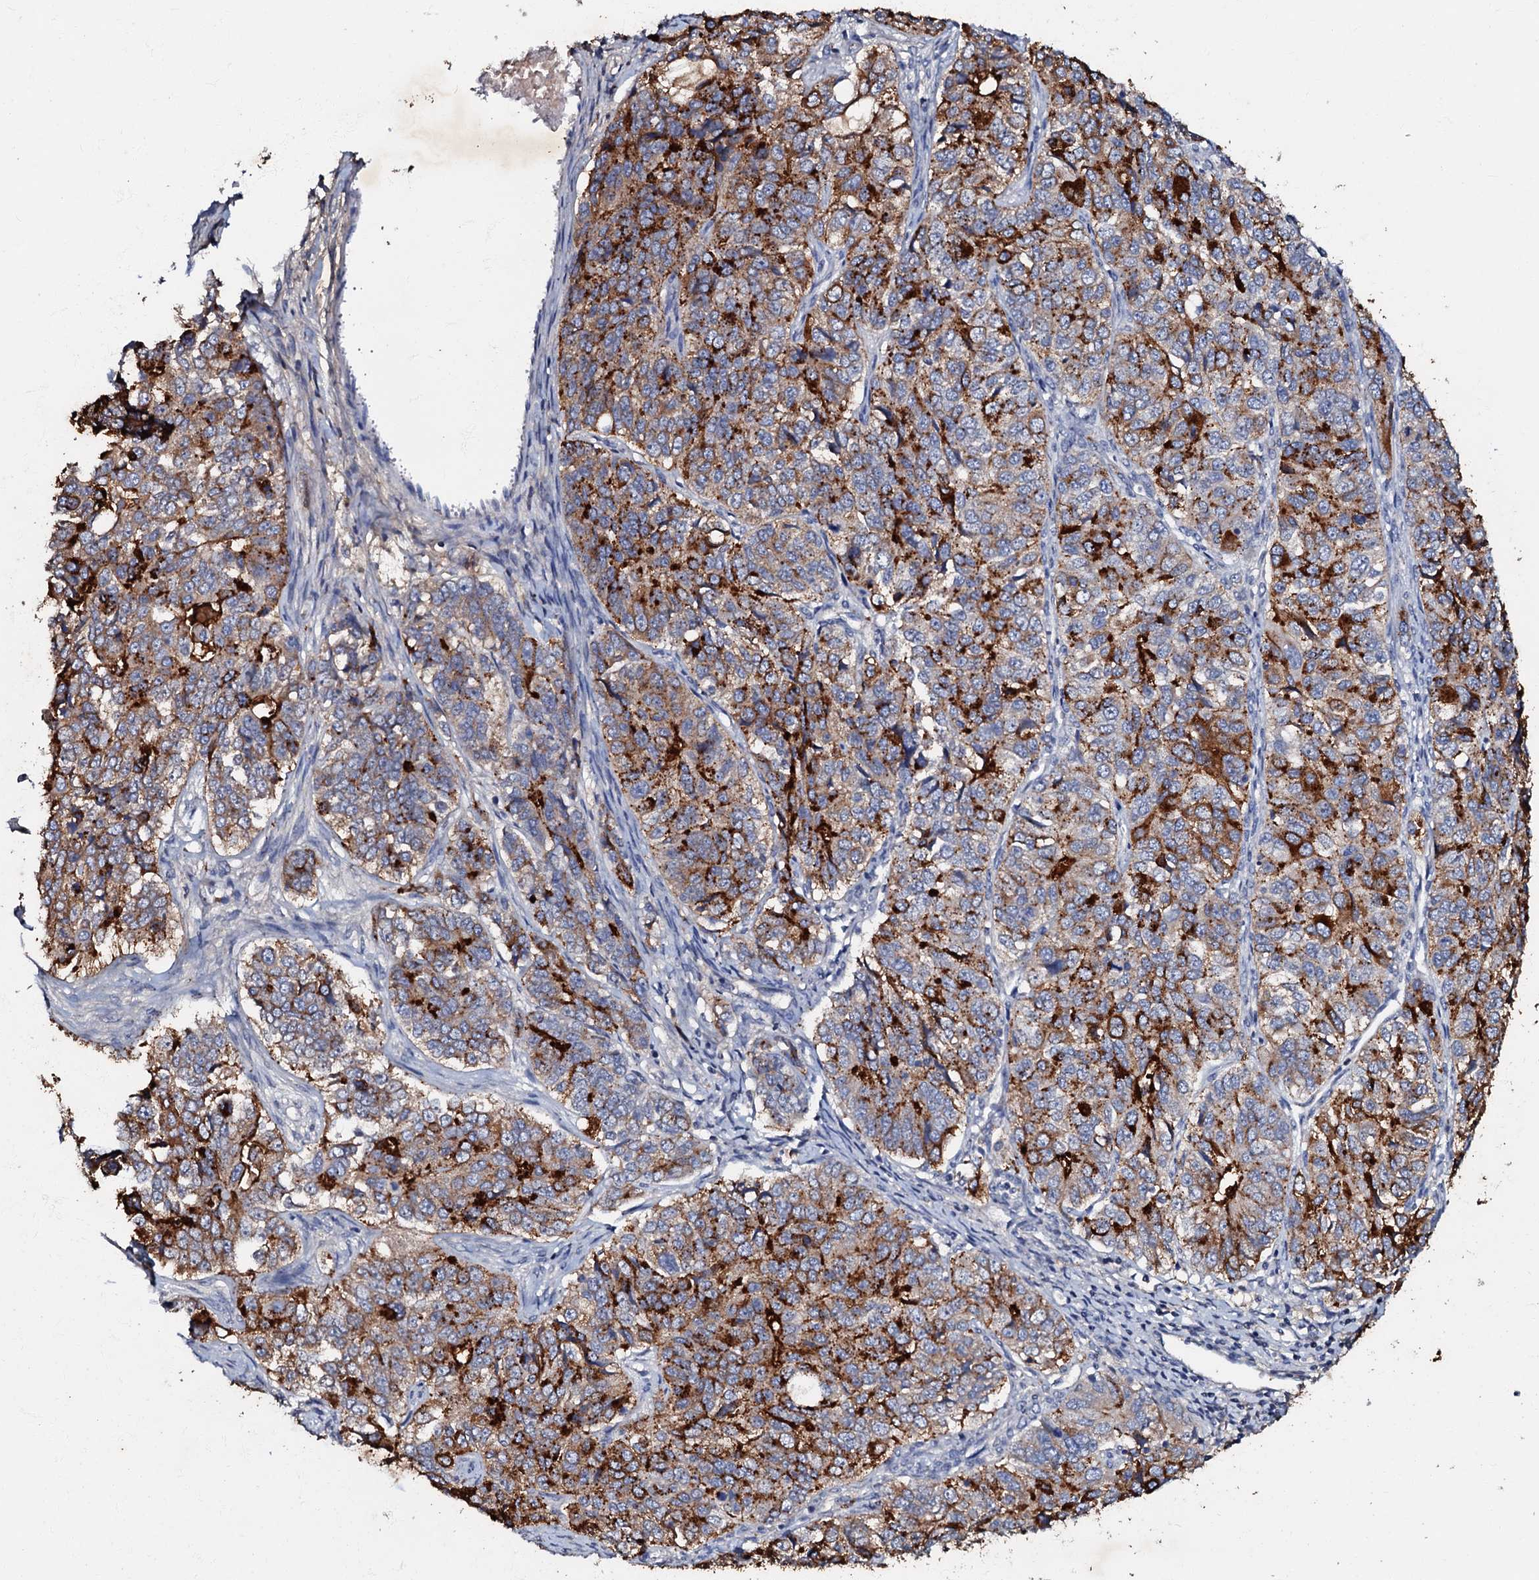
{"staining": {"intensity": "strong", "quantity": "25%-75%", "location": "cytoplasmic/membranous"}, "tissue": "ovarian cancer", "cell_type": "Tumor cells", "image_type": "cancer", "snomed": [{"axis": "morphology", "description": "Carcinoma, endometroid"}, {"axis": "topography", "description": "Ovary"}], "caption": "Ovarian cancer (endometroid carcinoma) tissue demonstrates strong cytoplasmic/membranous staining in about 25%-75% of tumor cells", "gene": "MANSC4", "patient": {"sex": "female", "age": 51}}